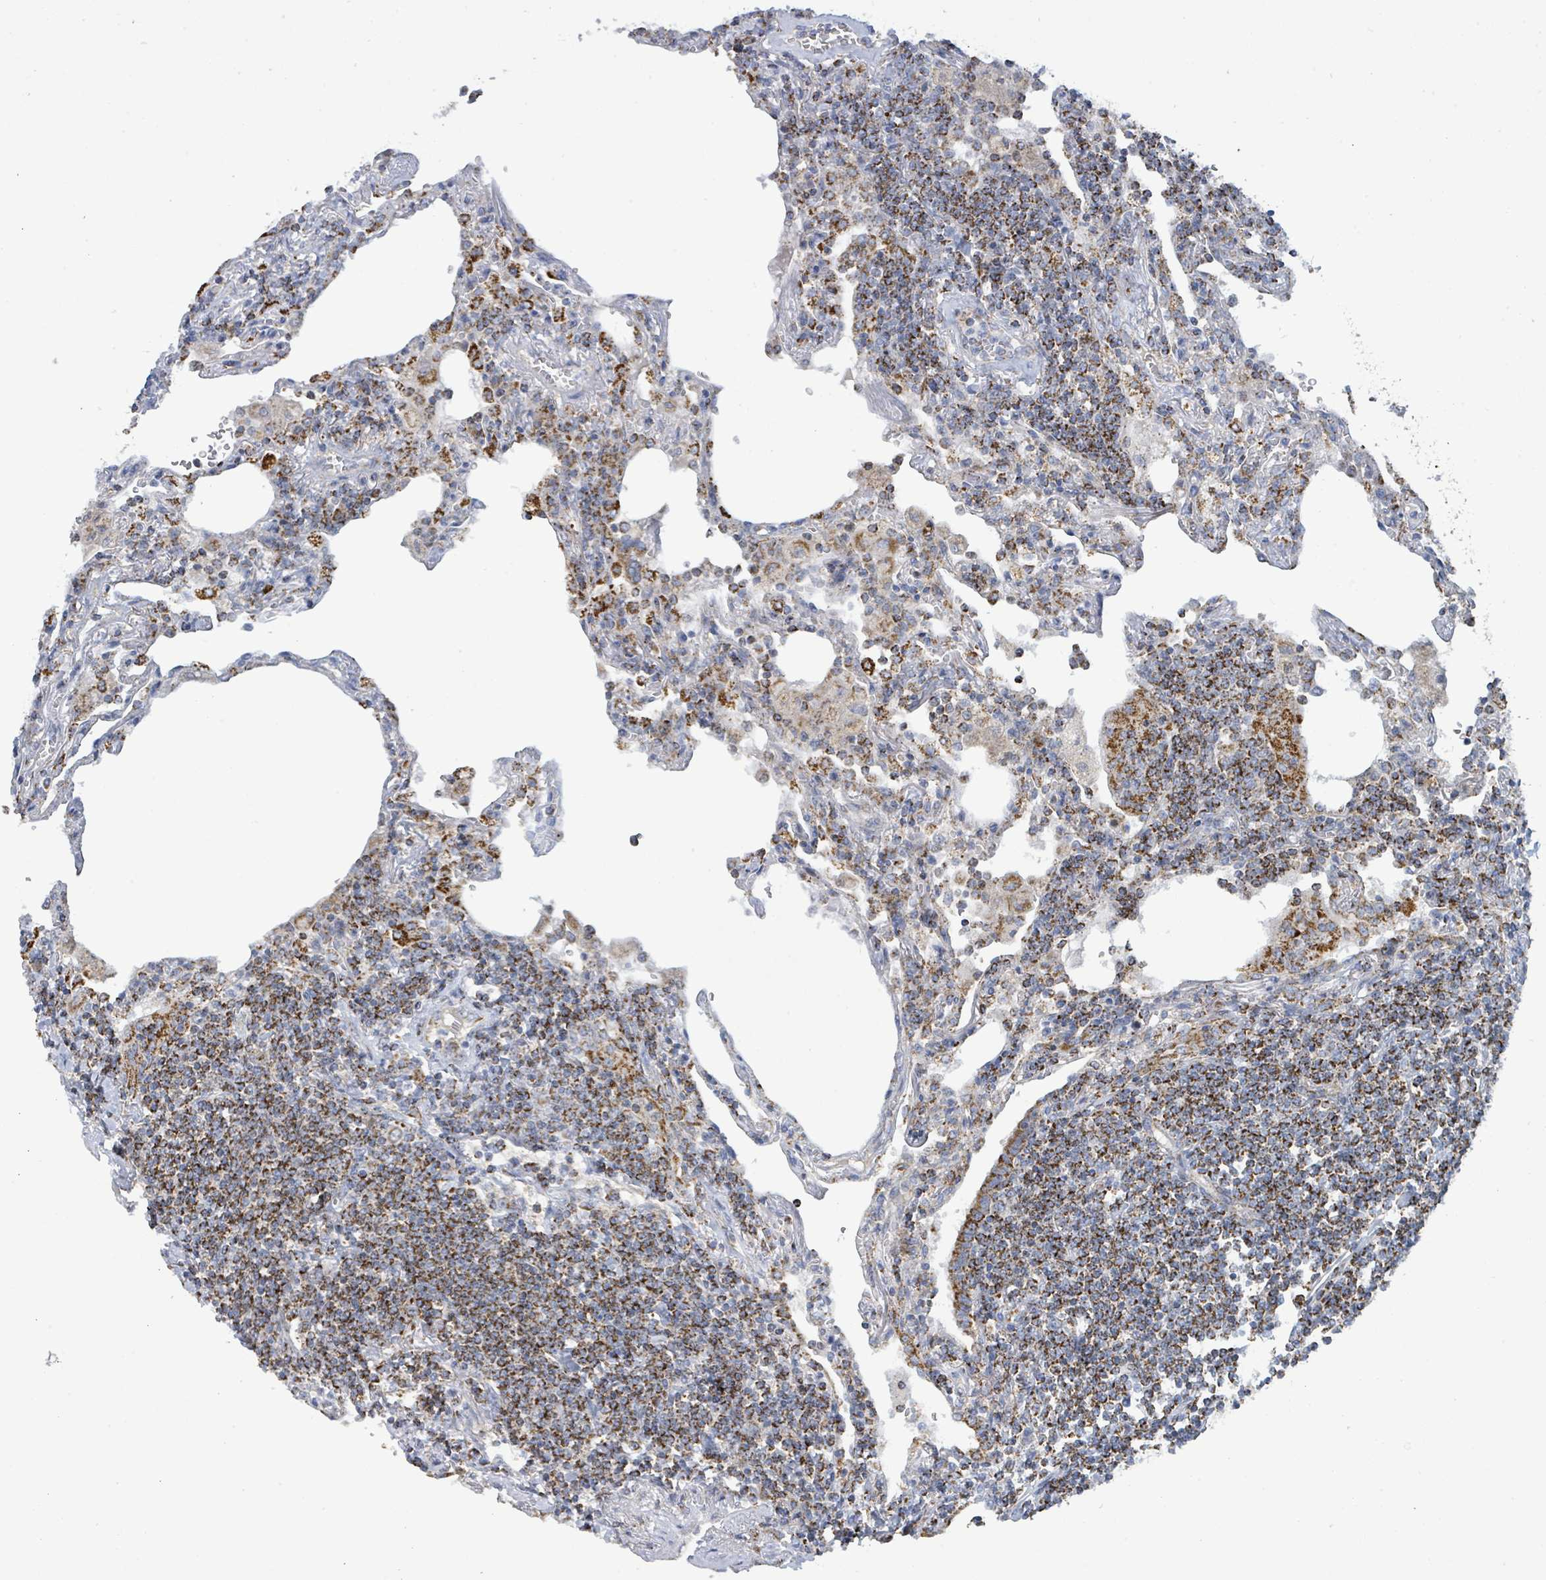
{"staining": {"intensity": "strong", "quantity": ">75%", "location": "cytoplasmic/membranous"}, "tissue": "lymphoma", "cell_type": "Tumor cells", "image_type": "cancer", "snomed": [{"axis": "morphology", "description": "Malignant lymphoma, non-Hodgkin's type, Low grade"}, {"axis": "topography", "description": "Lung"}], "caption": "Protein expression by IHC shows strong cytoplasmic/membranous positivity in approximately >75% of tumor cells in low-grade malignant lymphoma, non-Hodgkin's type.", "gene": "SUCLG2", "patient": {"sex": "female", "age": 71}}